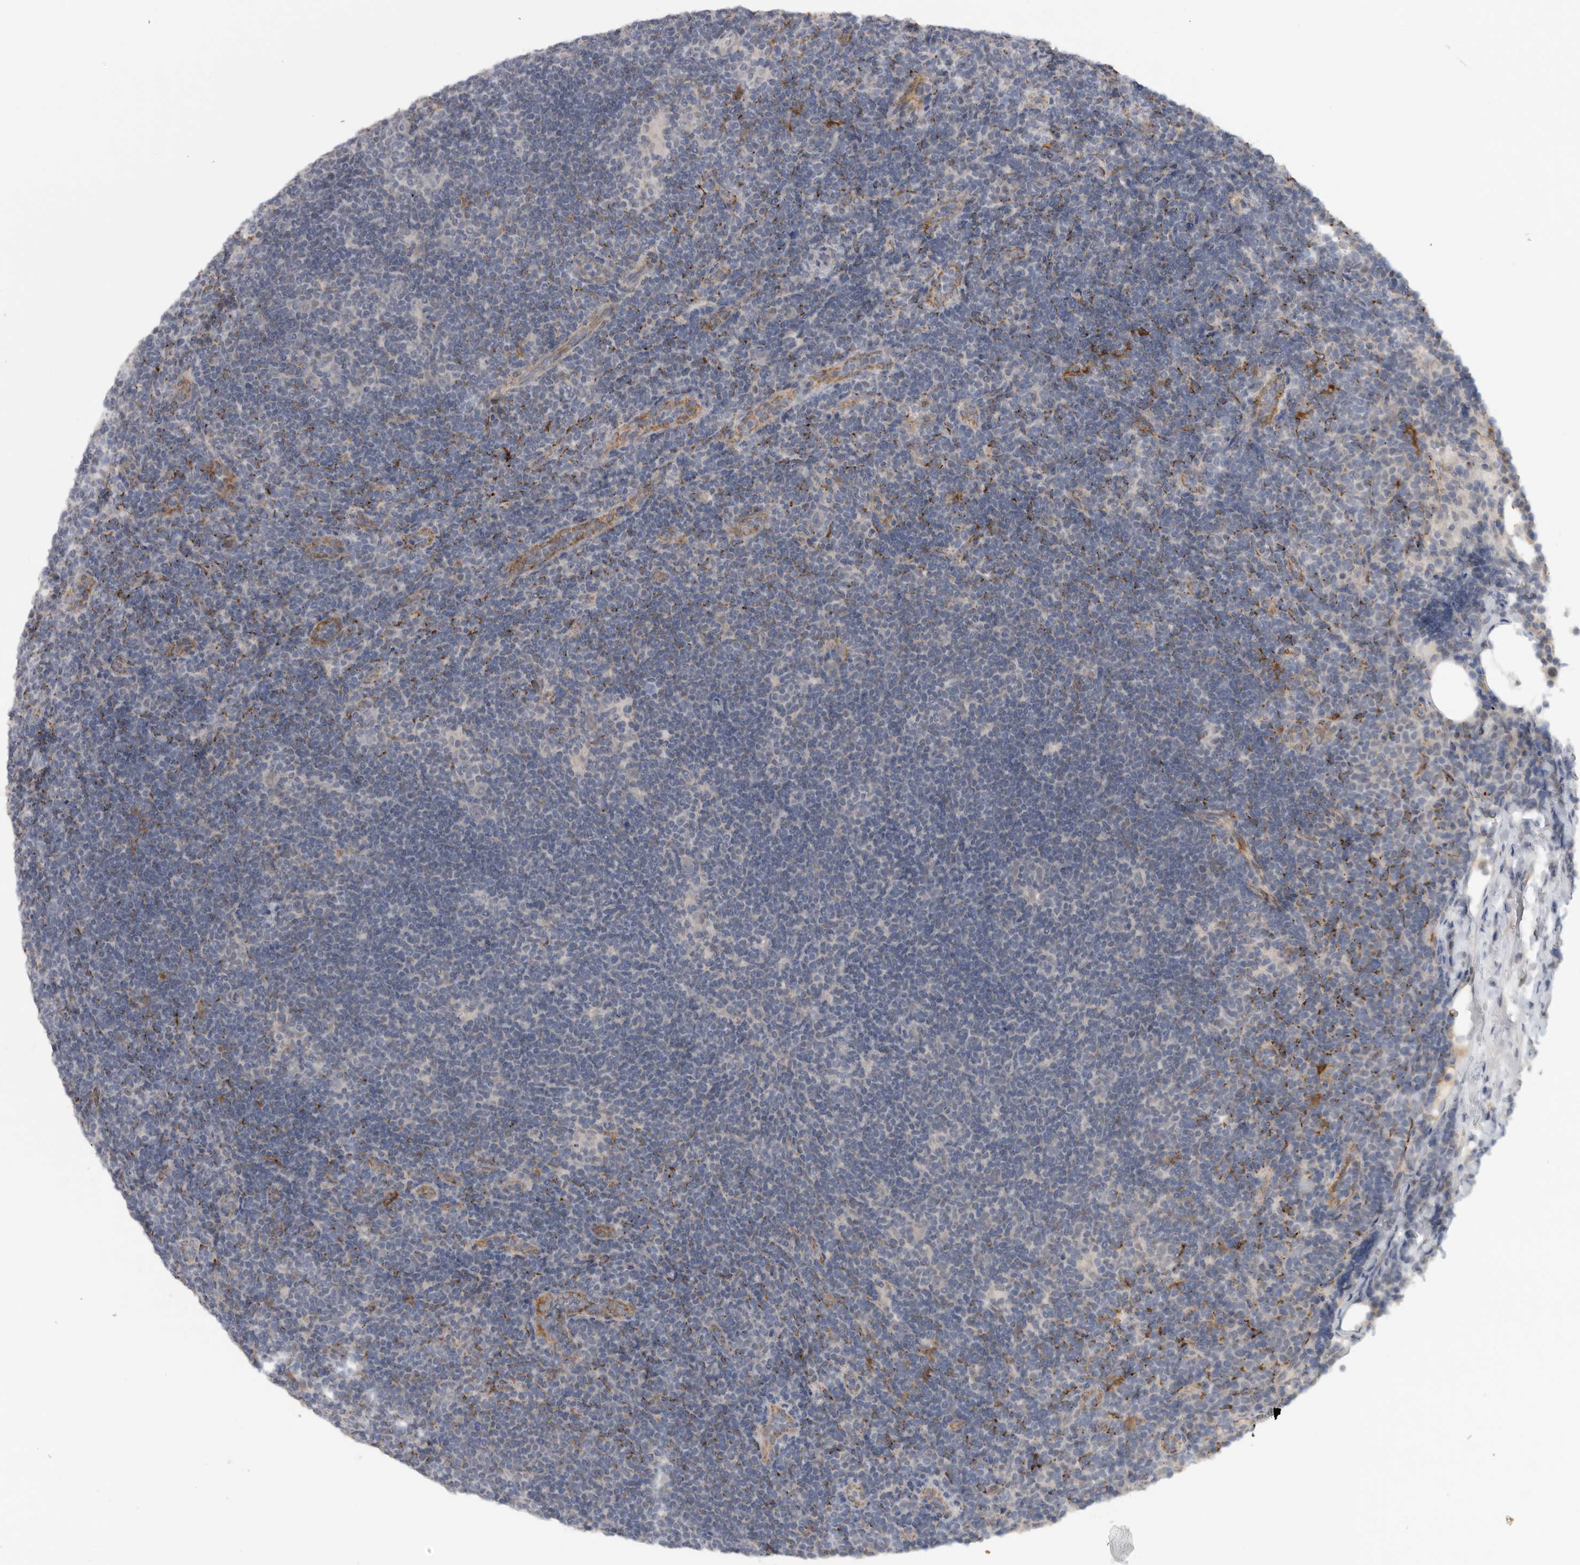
{"staining": {"intensity": "weak", "quantity": "25%-75%", "location": "cytoplasmic/membranous"}, "tissue": "lymphoma", "cell_type": "Tumor cells", "image_type": "cancer", "snomed": [{"axis": "morphology", "description": "Hodgkin's disease, NOS"}, {"axis": "topography", "description": "Lymph node"}], "caption": "DAB immunohistochemical staining of lymphoma reveals weak cytoplasmic/membranous protein staining in approximately 25%-75% of tumor cells.", "gene": "DYRK2", "patient": {"sex": "female", "age": 57}}